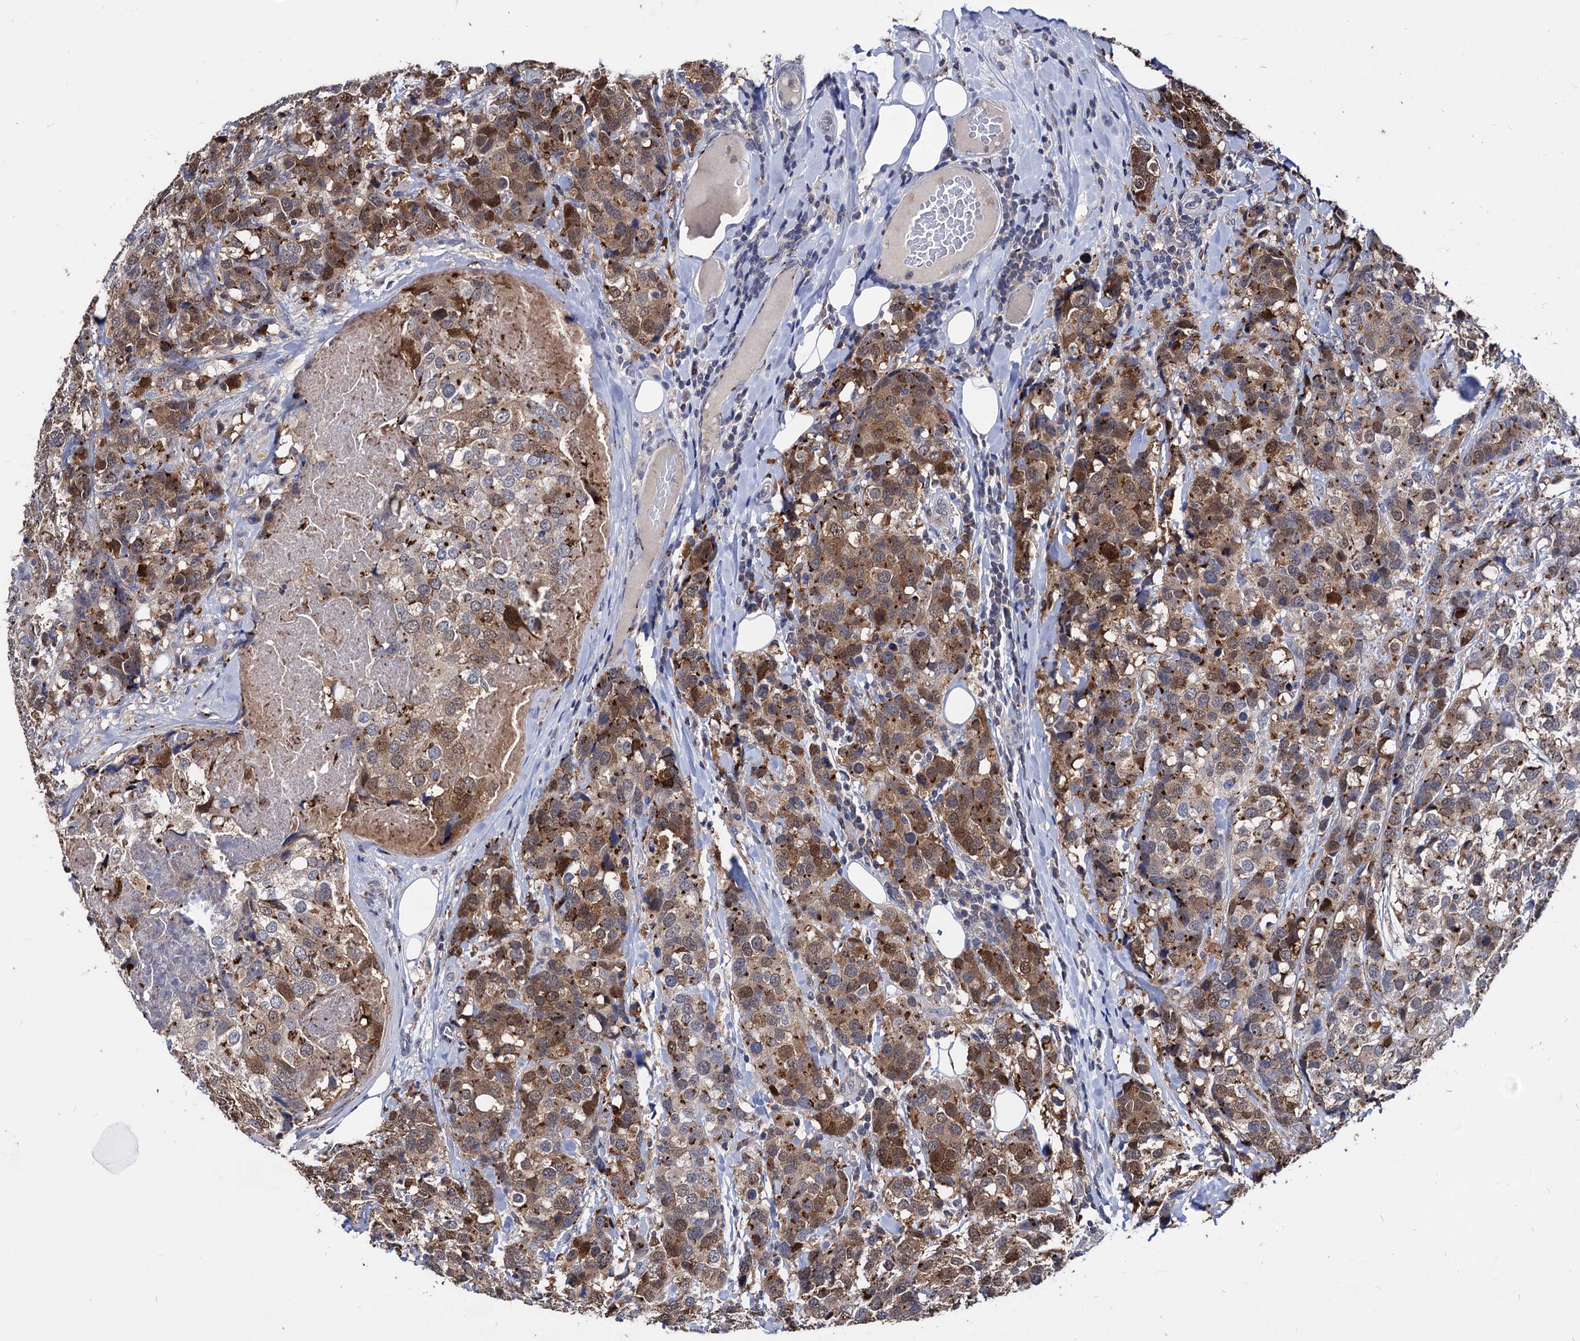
{"staining": {"intensity": "moderate", "quantity": ">75%", "location": "cytoplasmic/membranous"}, "tissue": "breast cancer", "cell_type": "Tumor cells", "image_type": "cancer", "snomed": [{"axis": "morphology", "description": "Lobular carcinoma"}, {"axis": "topography", "description": "Breast"}], "caption": "Breast cancer stained with IHC reveals moderate cytoplasmic/membranous expression in about >75% of tumor cells.", "gene": "ESD", "patient": {"sex": "female", "age": 59}}